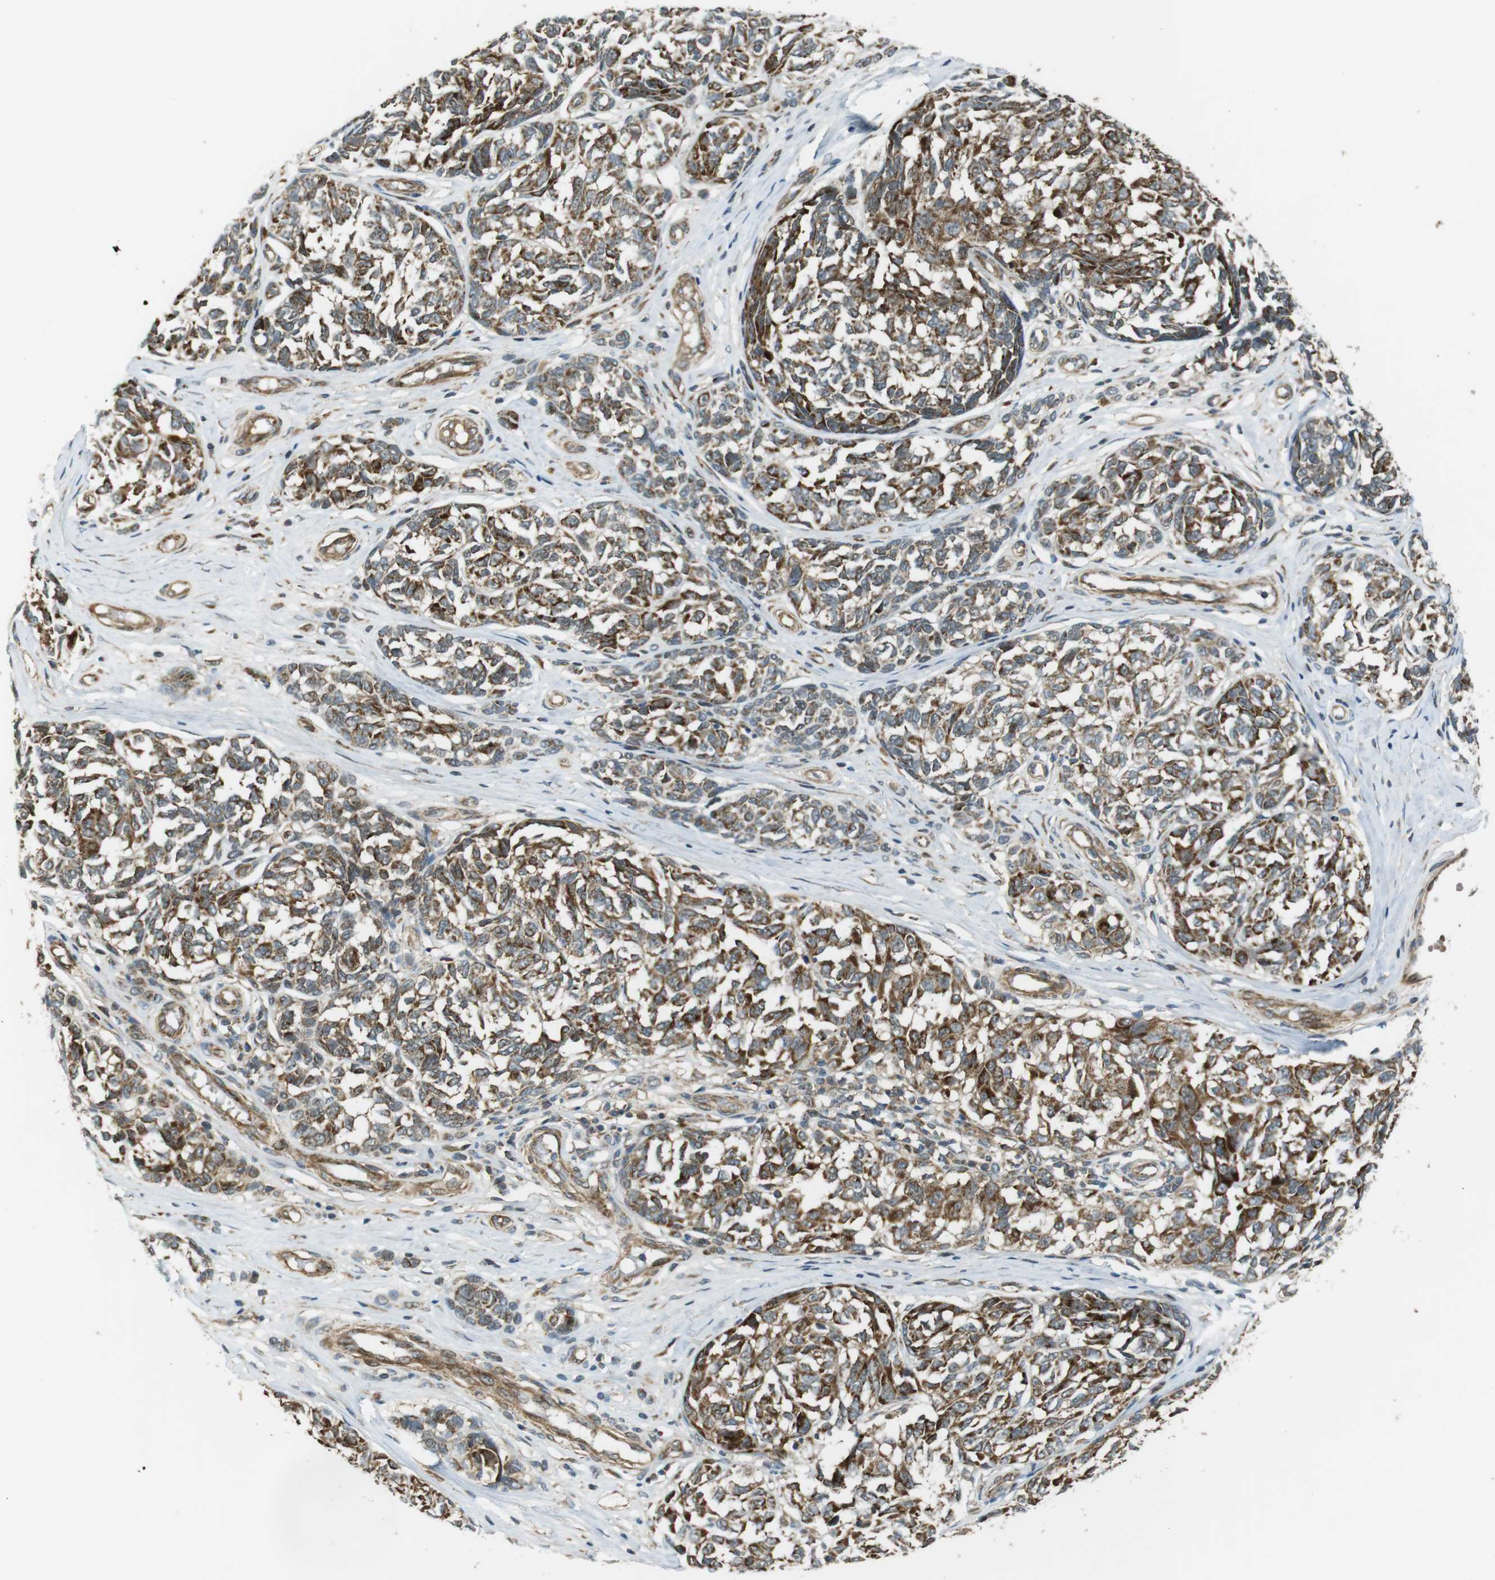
{"staining": {"intensity": "strong", "quantity": ">75%", "location": "cytoplasmic/membranous"}, "tissue": "melanoma", "cell_type": "Tumor cells", "image_type": "cancer", "snomed": [{"axis": "morphology", "description": "Malignant melanoma, NOS"}, {"axis": "topography", "description": "Skin"}], "caption": "Immunohistochemical staining of melanoma demonstrates strong cytoplasmic/membranous protein staining in about >75% of tumor cells.", "gene": "IFFO2", "patient": {"sex": "female", "age": 64}}